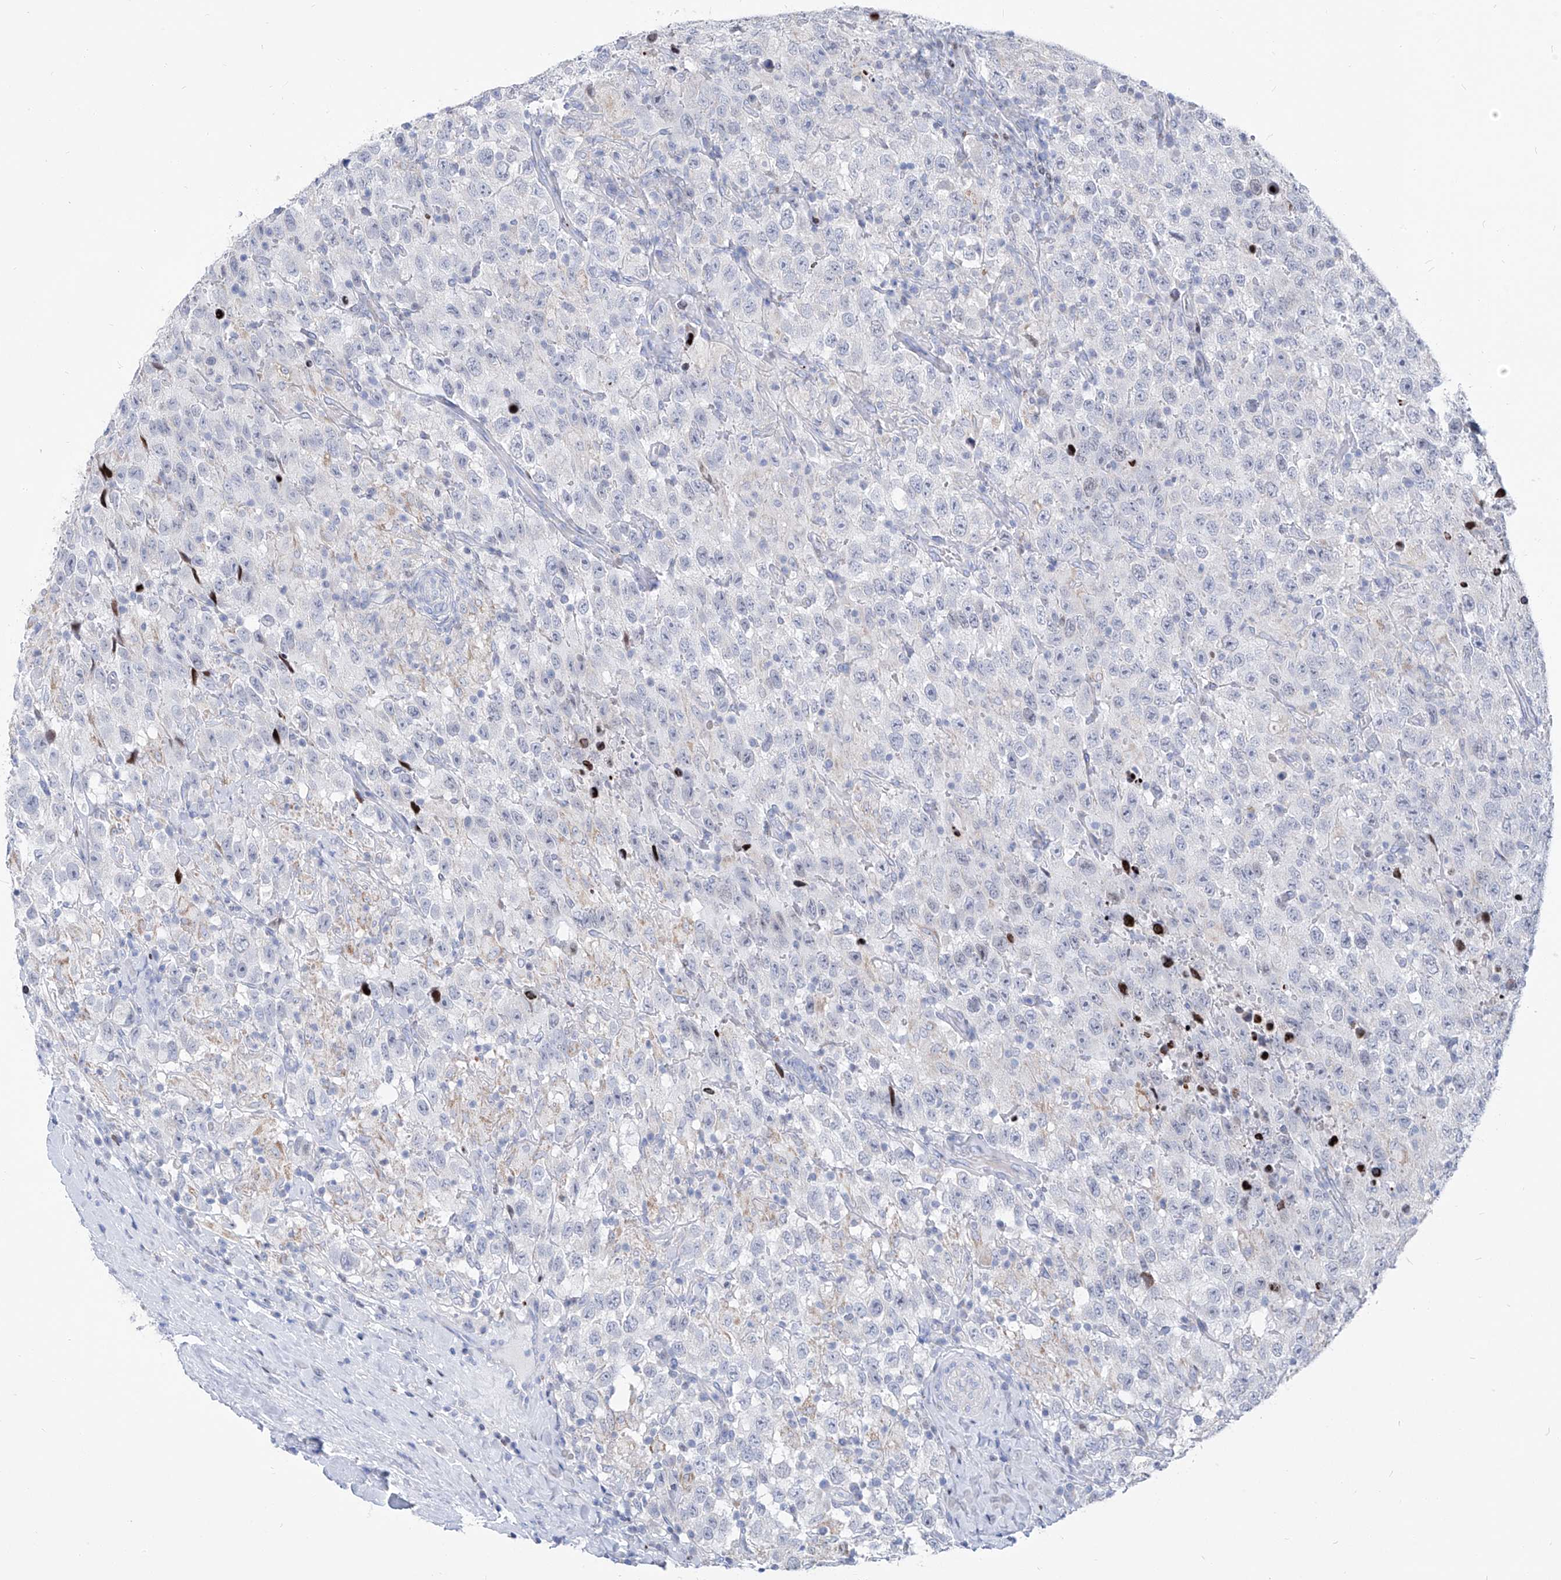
{"staining": {"intensity": "negative", "quantity": "none", "location": "none"}, "tissue": "testis cancer", "cell_type": "Tumor cells", "image_type": "cancer", "snomed": [{"axis": "morphology", "description": "Seminoma, NOS"}, {"axis": "topography", "description": "Testis"}], "caption": "High power microscopy histopathology image of an IHC photomicrograph of seminoma (testis), revealing no significant staining in tumor cells. The staining is performed using DAB (3,3'-diaminobenzidine) brown chromogen with nuclei counter-stained in using hematoxylin.", "gene": "FRS3", "patient": {"sex": "male", "age": 41}}